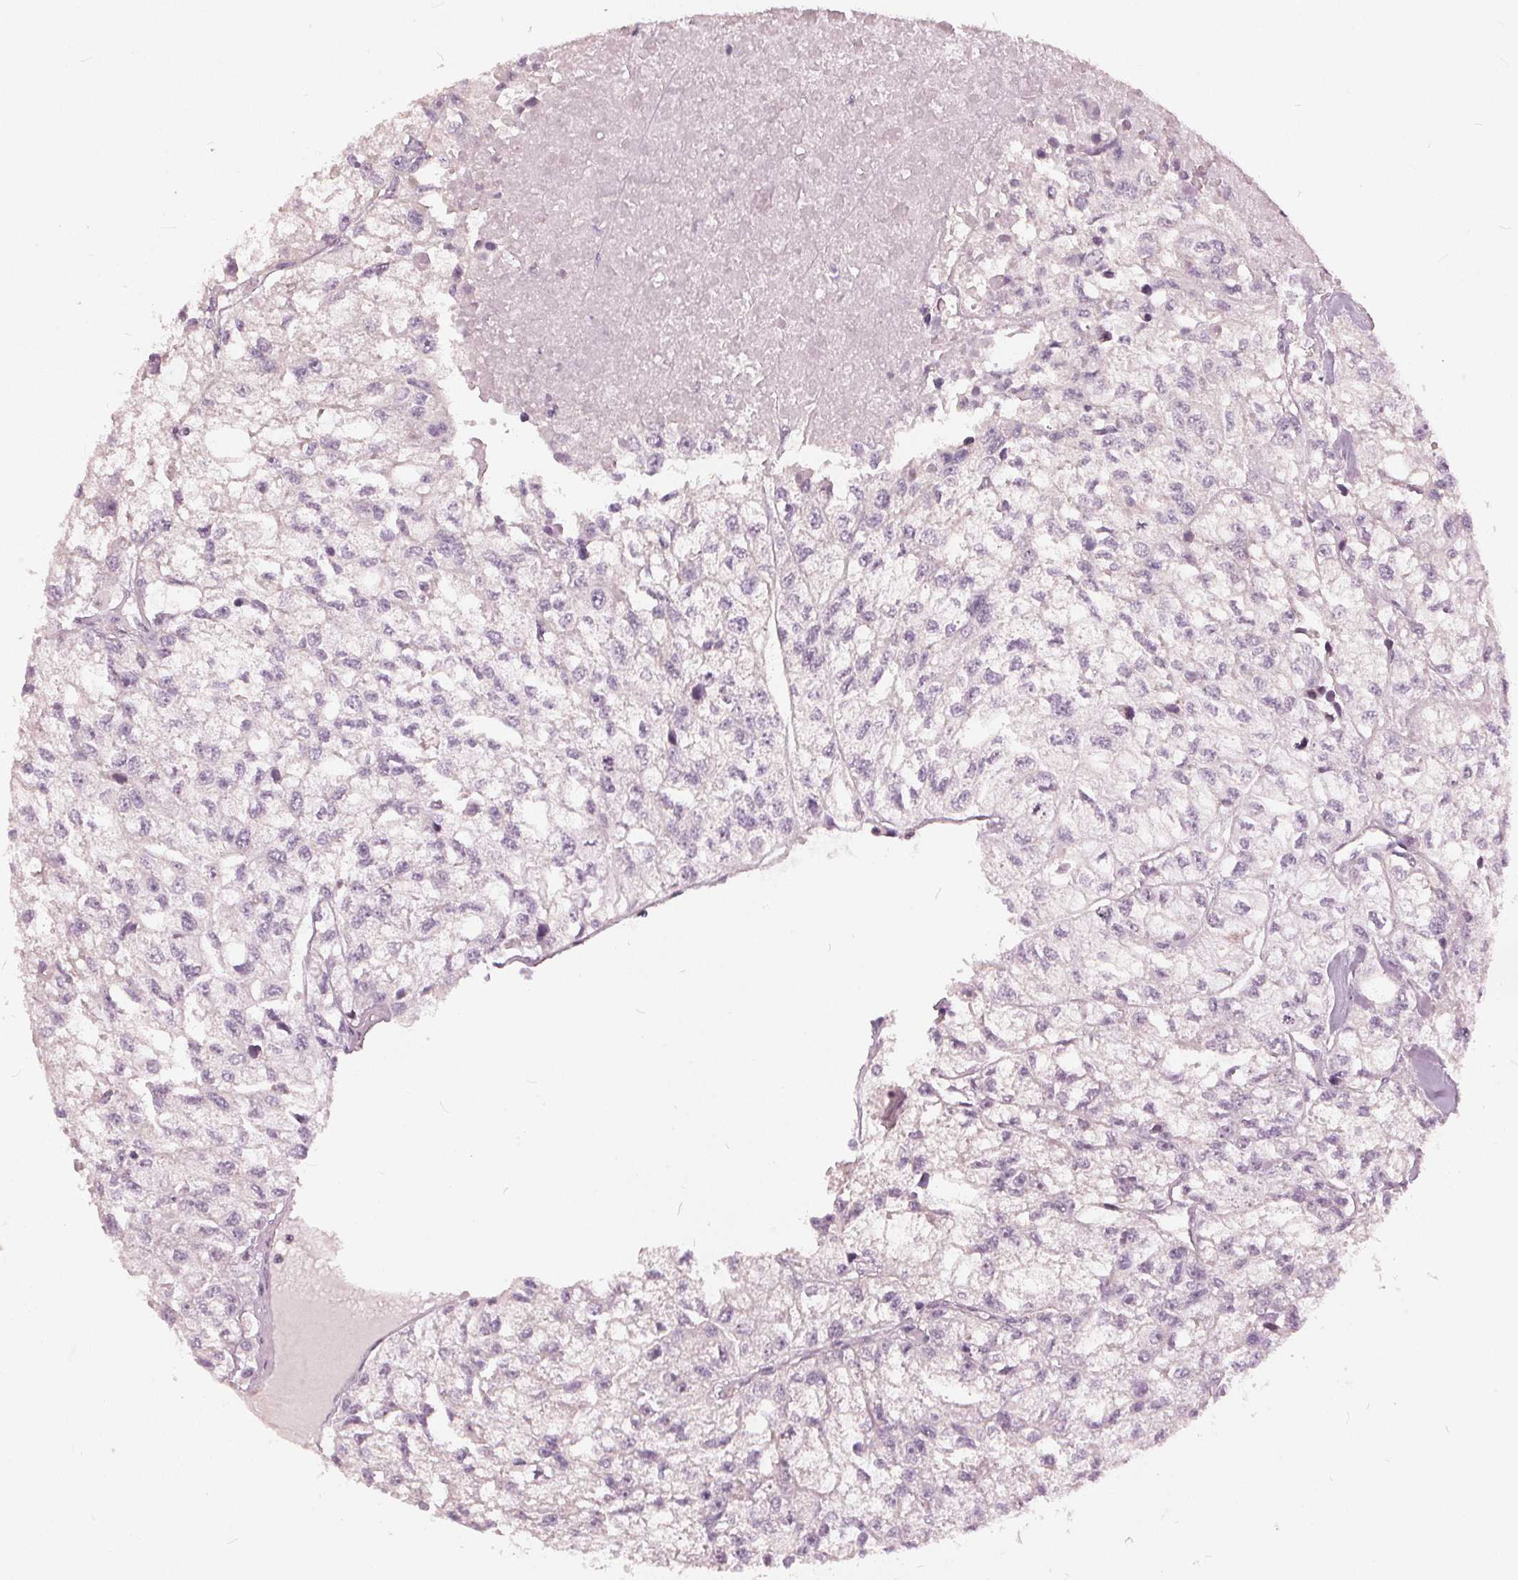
{"staining": {"intensity": "negative", "quantity": "none", "location": "none"}, "tissue": "renal cancer", "cell_type": "Tumor cells", "image_type": "cancer", "snomed": [{"axis": "morphology", "description": "Adenocarcinoma, NOS"}, {"axis": "topography", "description": "Kidney"}], "caption": "Renal cancer (adenocarcinoma) was stained to show a protein in brown. There is no significant staining in tumor cells.", "gene": "KLK13", "patient": {"sex": "male", "age": 56}}